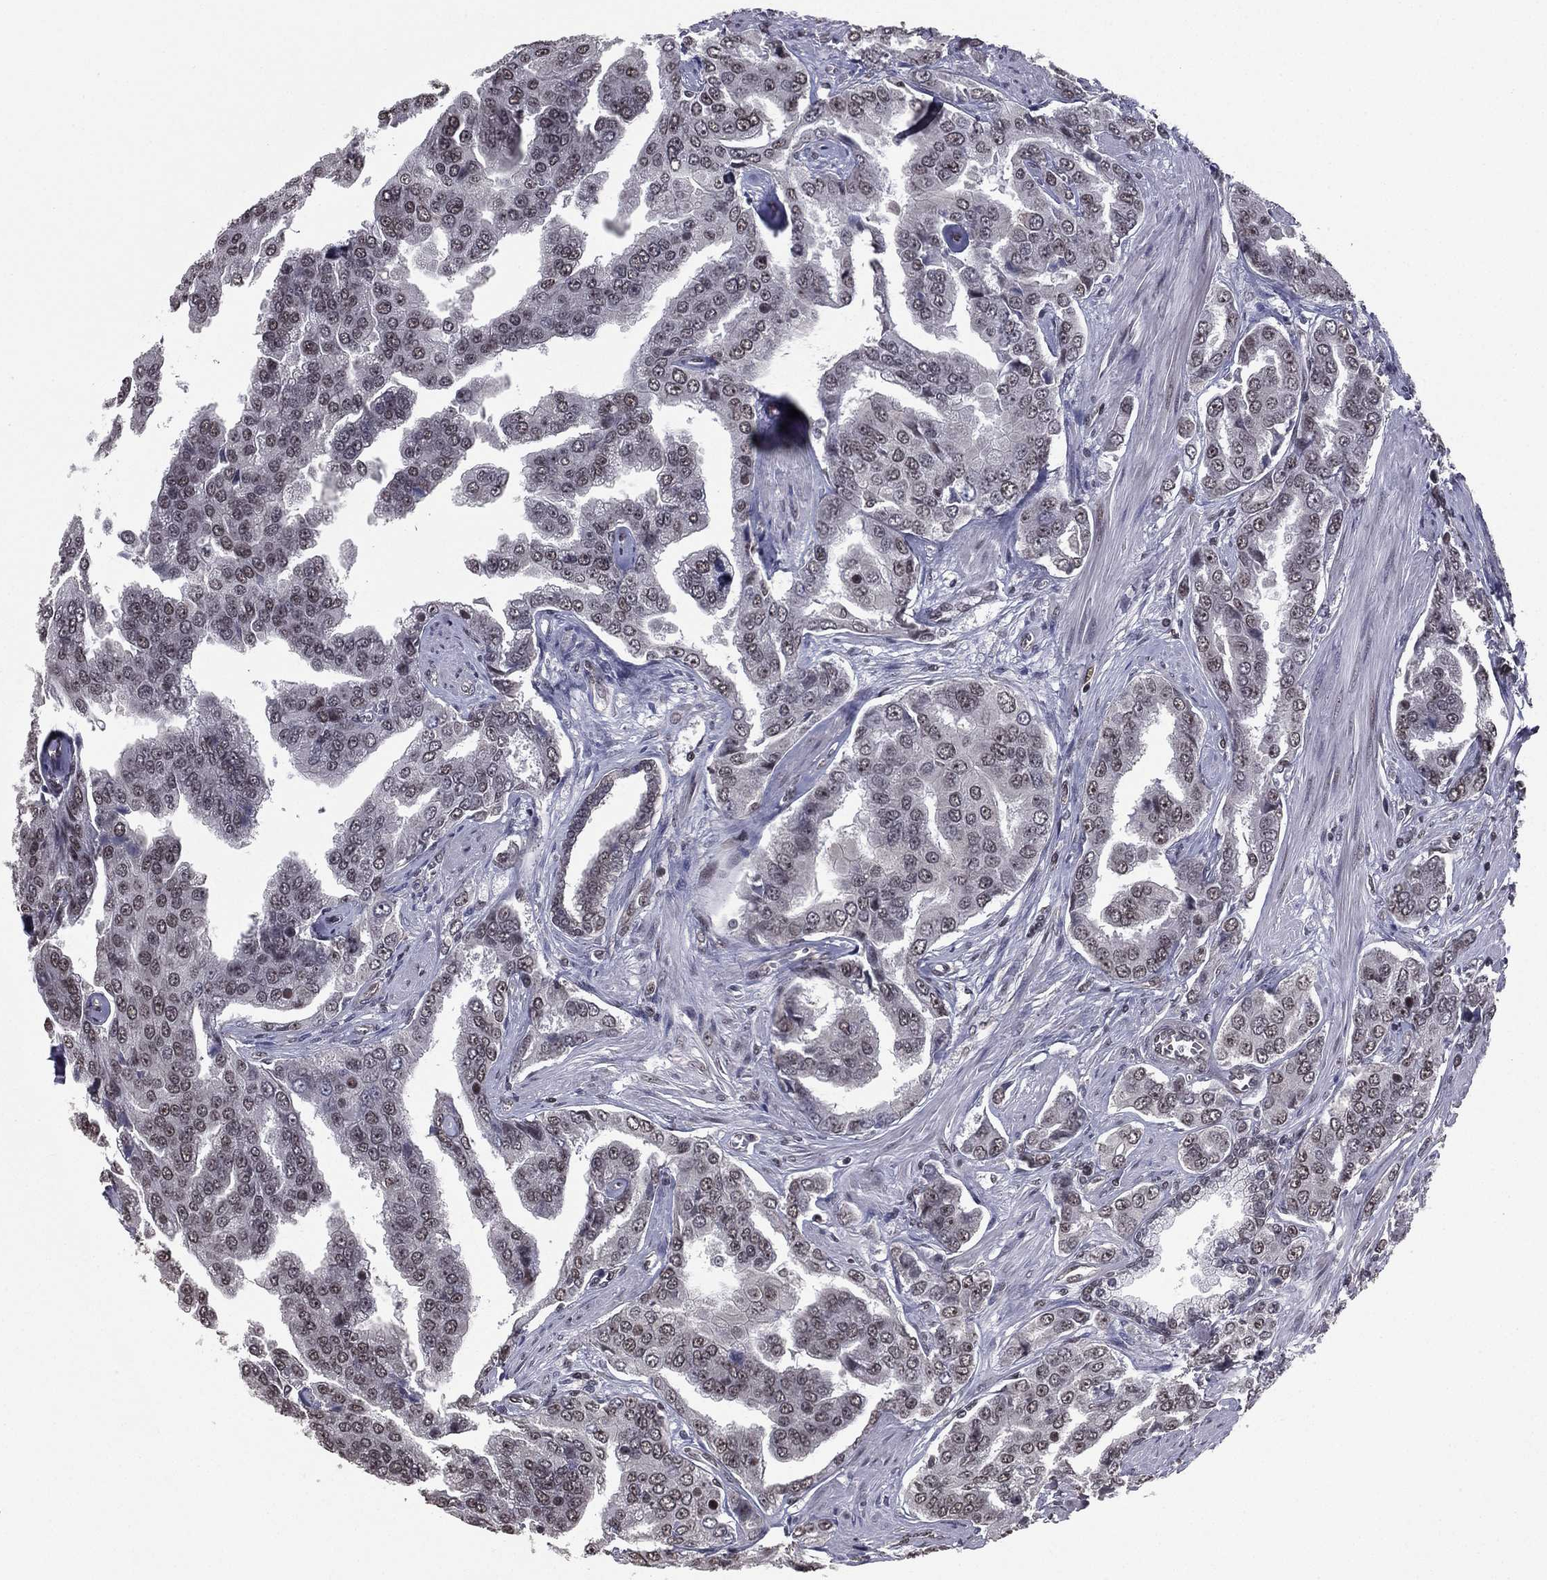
{"staining": {"intensity": "negative", "quantity": "none", "location": "none"}, "tissue": "prostate cancer", "cell_type": "Tumor cells", "image_type": "cancer", "snomed": [{"axis": "morphology", "description": "Adenocarcinoma, NOS"}, {"axis": "topography", "description": "Prostate and seminal vesicle, NOS"}, {"axis": "topography", "description": "Prostate"}], "caption": "This is a micrograph of immunohistochemistry (IHC) staining of prostate cancer, which shows no staining in tumor cells.", "gene": "RARB", "patient": {"sex": "male", "age": 69}}